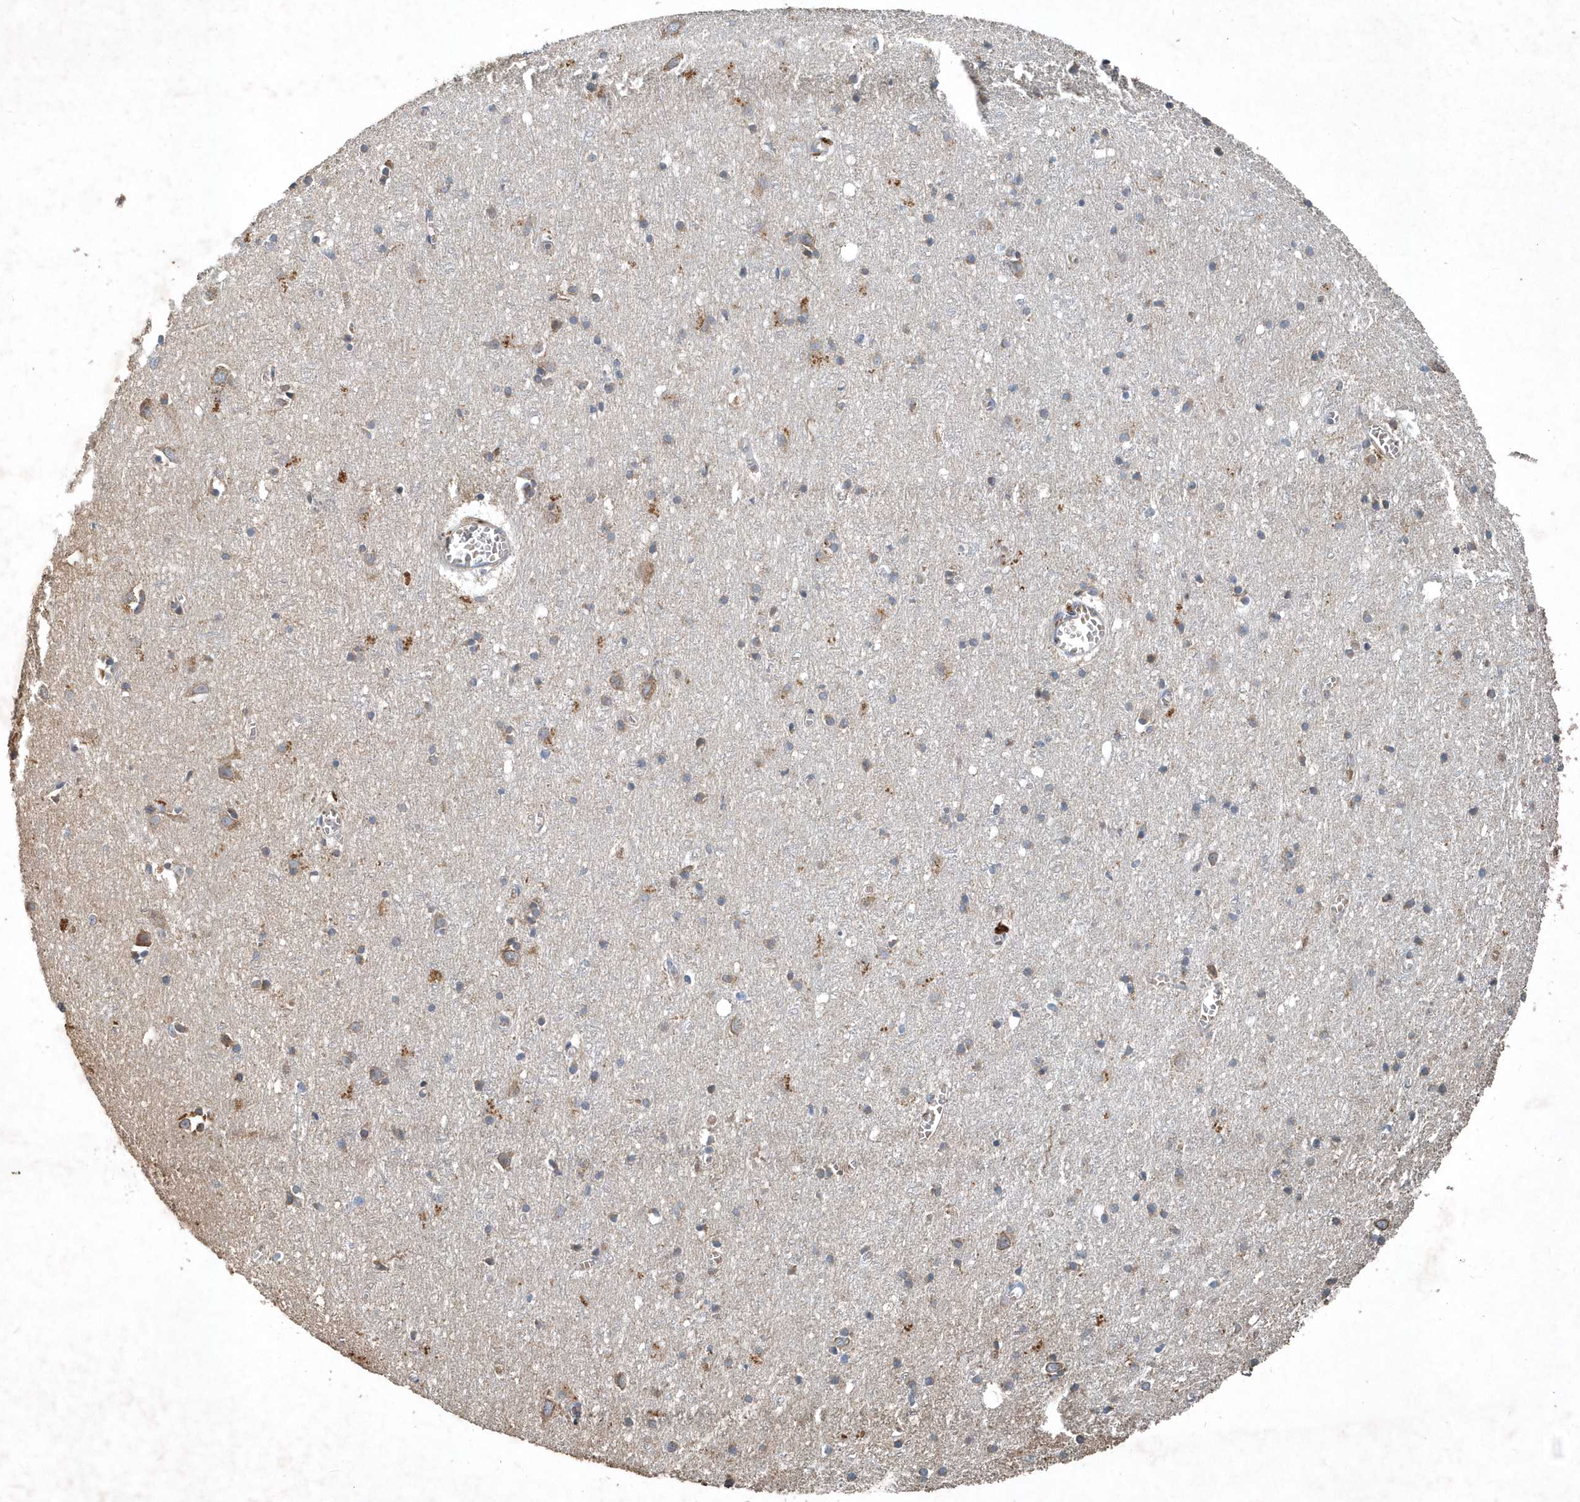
{"staining": {"intensity": "negative", "quantity": "none", "location": "none"}, "tissue": "cerebral cortex", "cell_type": "Endothelial cells", "image_type": "normal", "snomed": [{"axis": "morphology", "description": "Normal tissue, NOS"}, {"axis": "topography", "description": "Cerebral cortex"}], "caption": "This is an IHC photomicrograph of unremarkable human cerebral cortex. There is no expression in endothelial cells.", "gene": "SCFD2", "patient": {"sex": "female", "age": 64}}